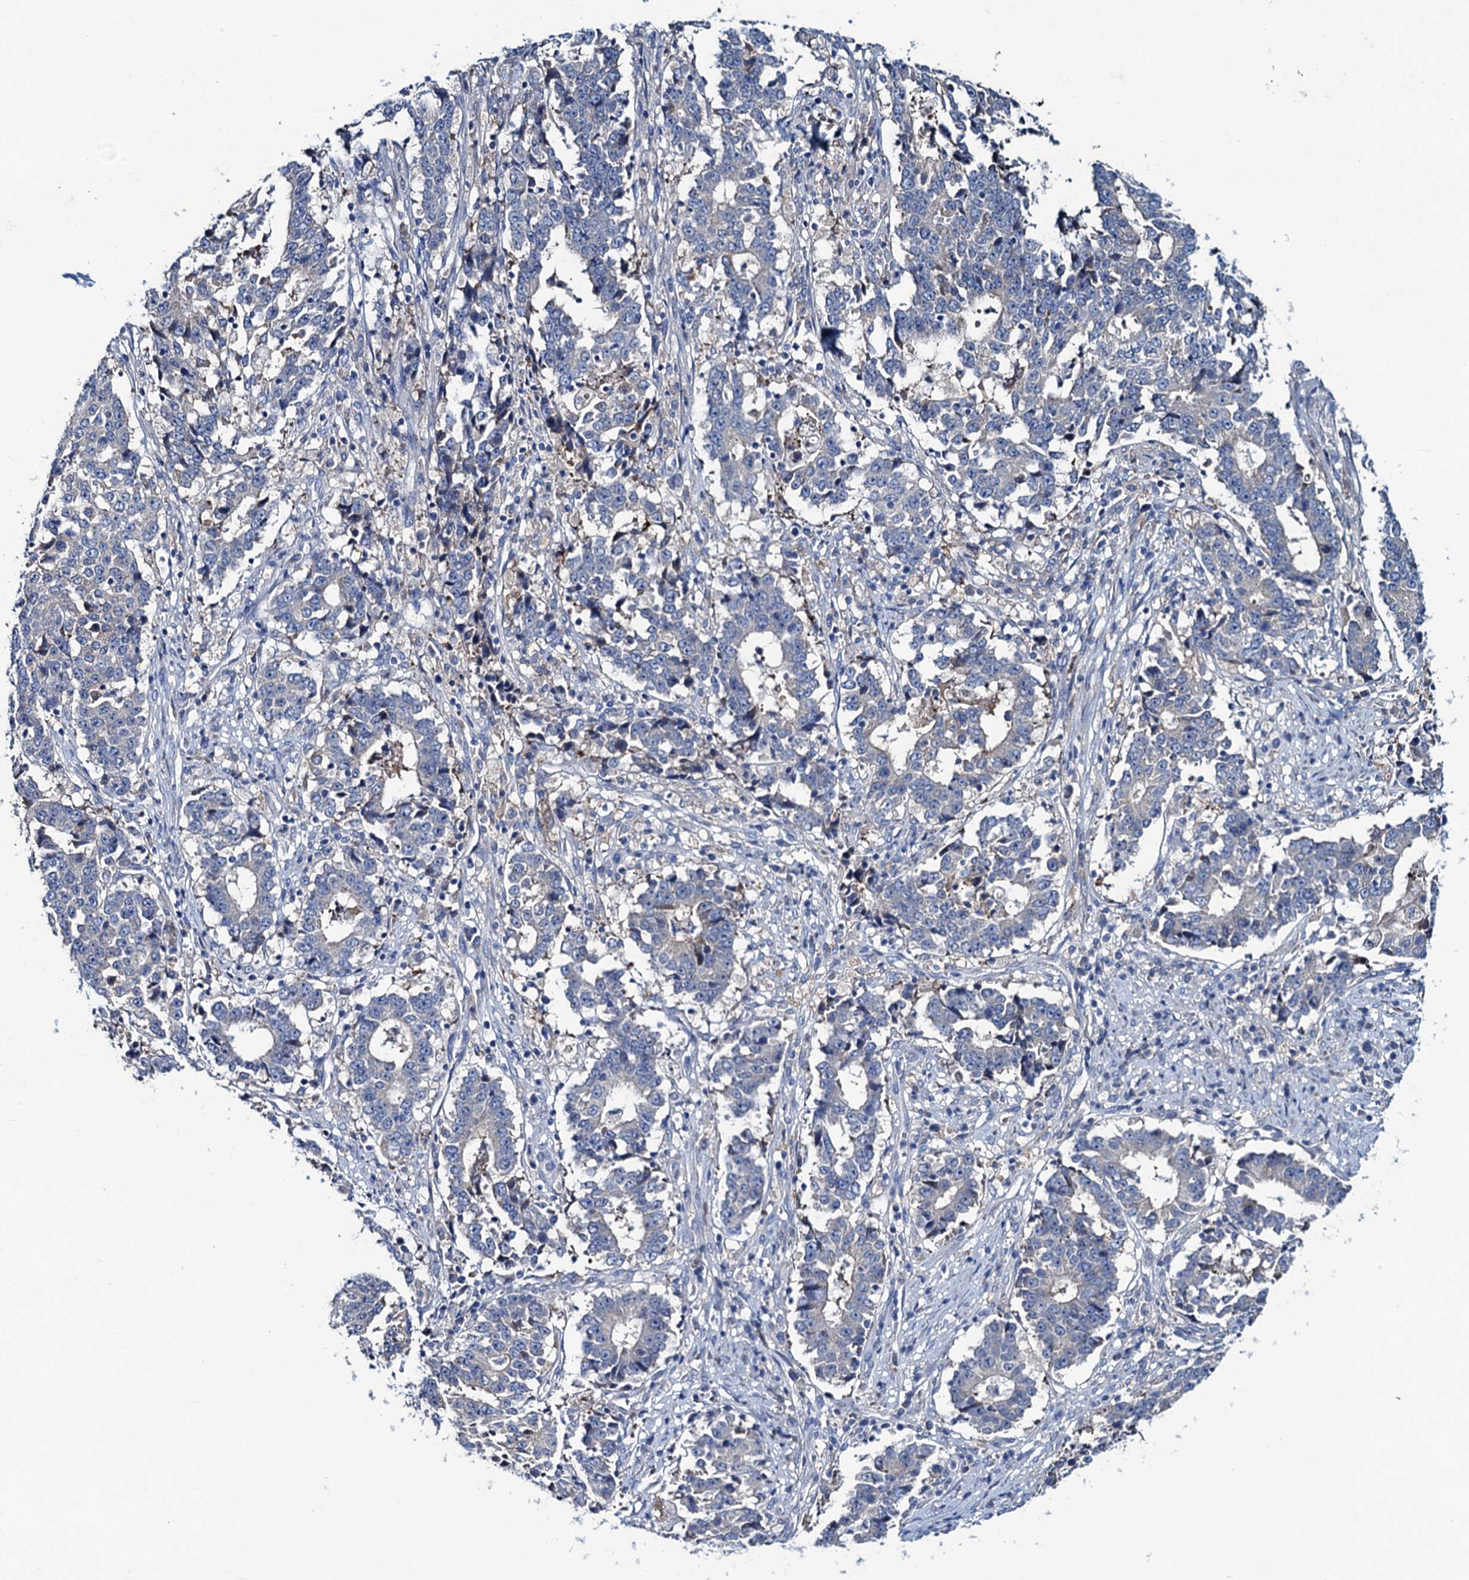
{"staining": {"intensity": "negative", "quantity": "none", "location": "none"}, "tissue": "stomach cancer", "cell_type": "Tumor cells", "image_type": "cancer", "snomed": [{"axis": "morphology", "description": "Adenocarcinoma, NOS"}, {"axis": "topography", "description": "Stomach"}], "caption": "This histopathology image is of adenocarcinoma (stomach) stained with IHC to label a protein in brown with the nuclei are counter-stained blue. There is no expression in tumor cells.", "gene": "RTKN2", "patient": {"sex": "male", "age": 59}}